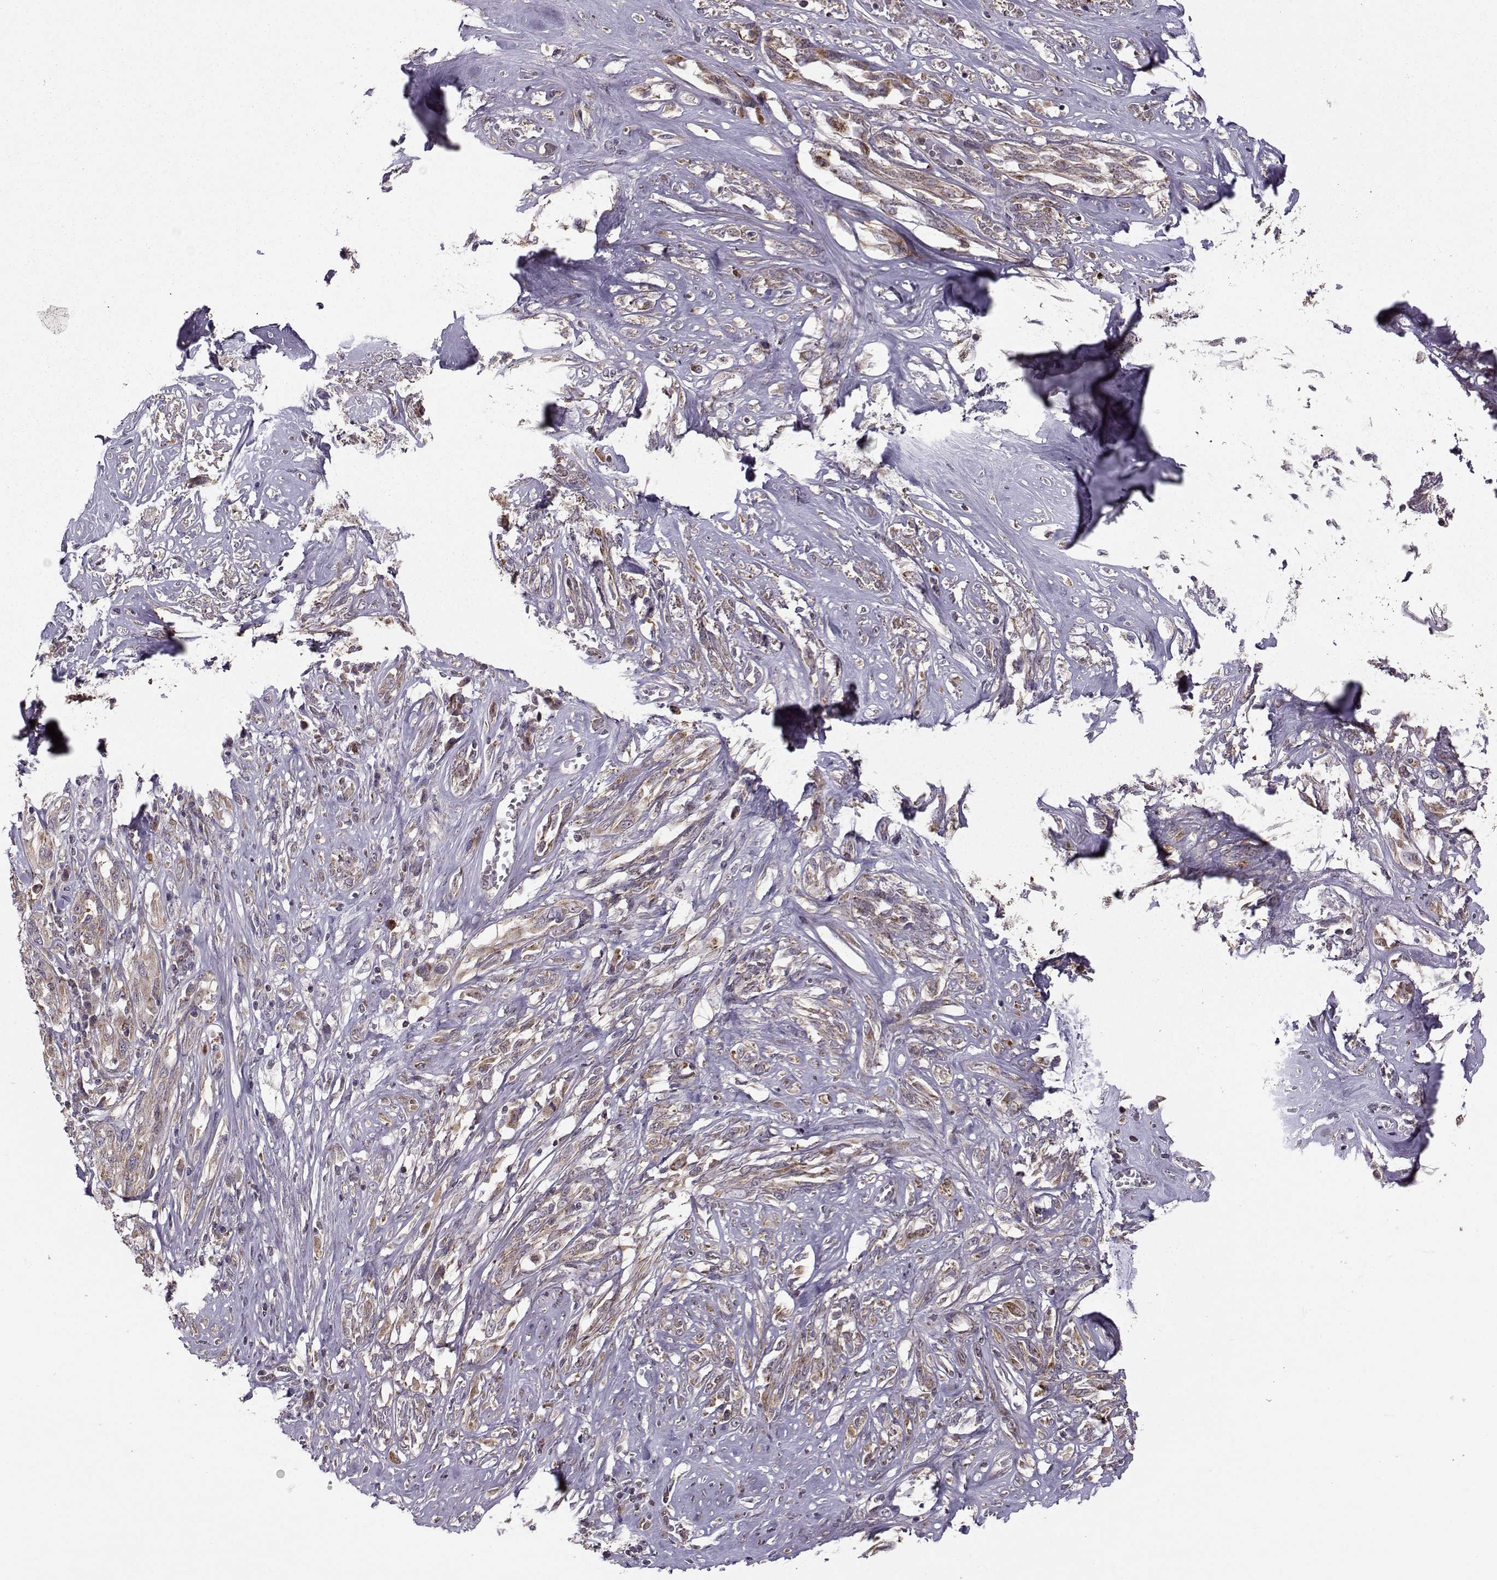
{"staining": {"intensity": "moderate", "quantity": "25%-75%", "location": "cytoplasmic/membranous"}, "tissue": "melanoma", "cell_type": "Tumor cells", "image_type": "cancer", "snomed": [{"axis": "morphology", "description": "Malignant melanoma, NOS"}, {"axis": "topography", "description": "Skin"}], "caption": "A histopathology image of melanoma stained for a protein shows moderate cytoplasmic/membranous brown staining in tumor cells.", "gene": "NECAB3", "patient": {"sex": "female", "age": 91}}